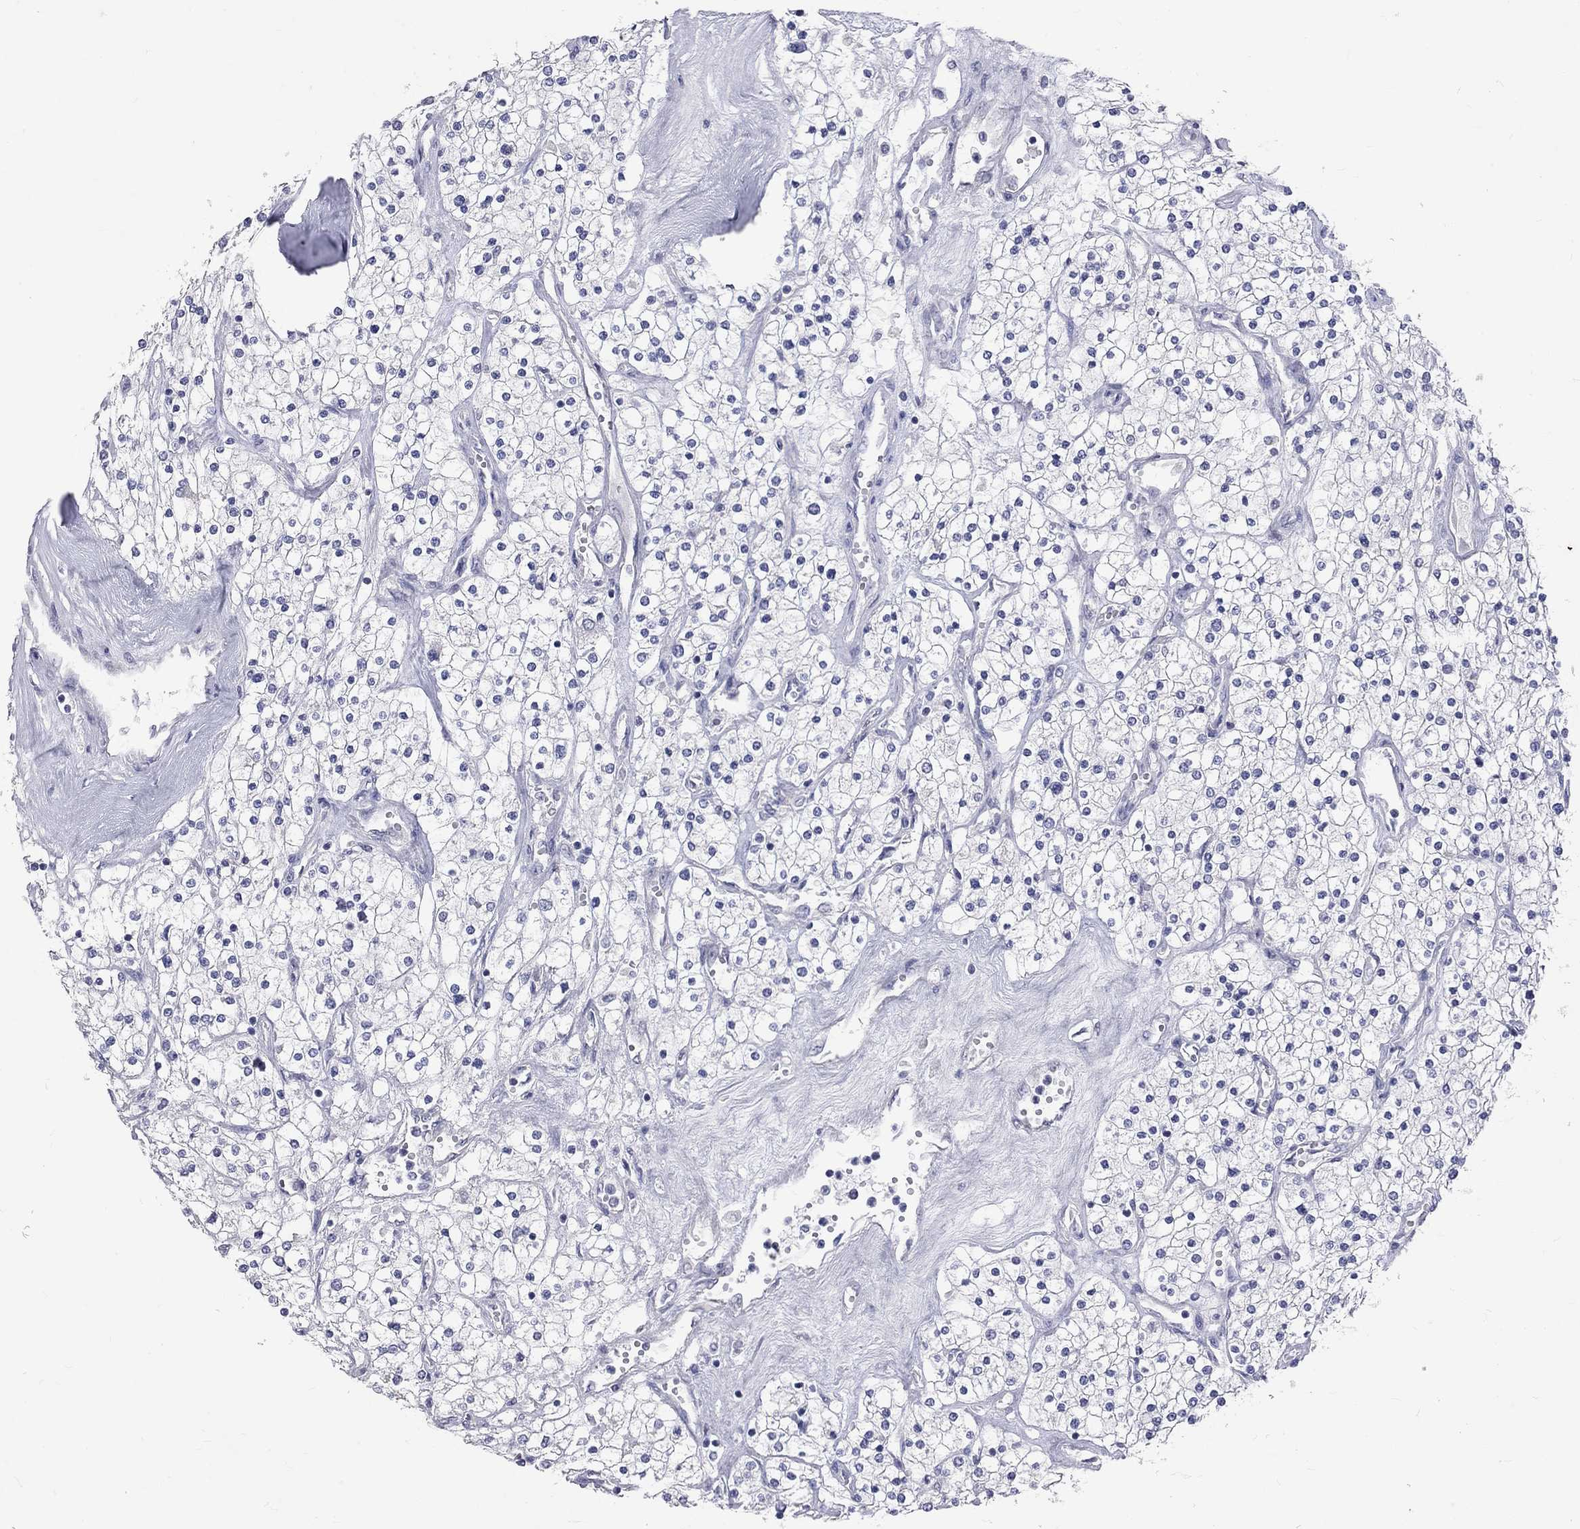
{"staining": {"intensity": "negative", "quantity": "none", "location": "none"}, "tissue": "renal cancer", "cell_type": "Tumor cells", "image_type": "cancer", "snomed": [{"axis": "morphology", "description": "Adenocarcinoma, NOS"}, {"axis": "topography", "description": "Kidney"}], "caption": "Immunohistochemistry image of renal adenocarcinoma stained for a protein (brown), which displays no staining in tumor cells.", "gene": "OPRK1", "patient": {"sex": "male", "age": 80}}